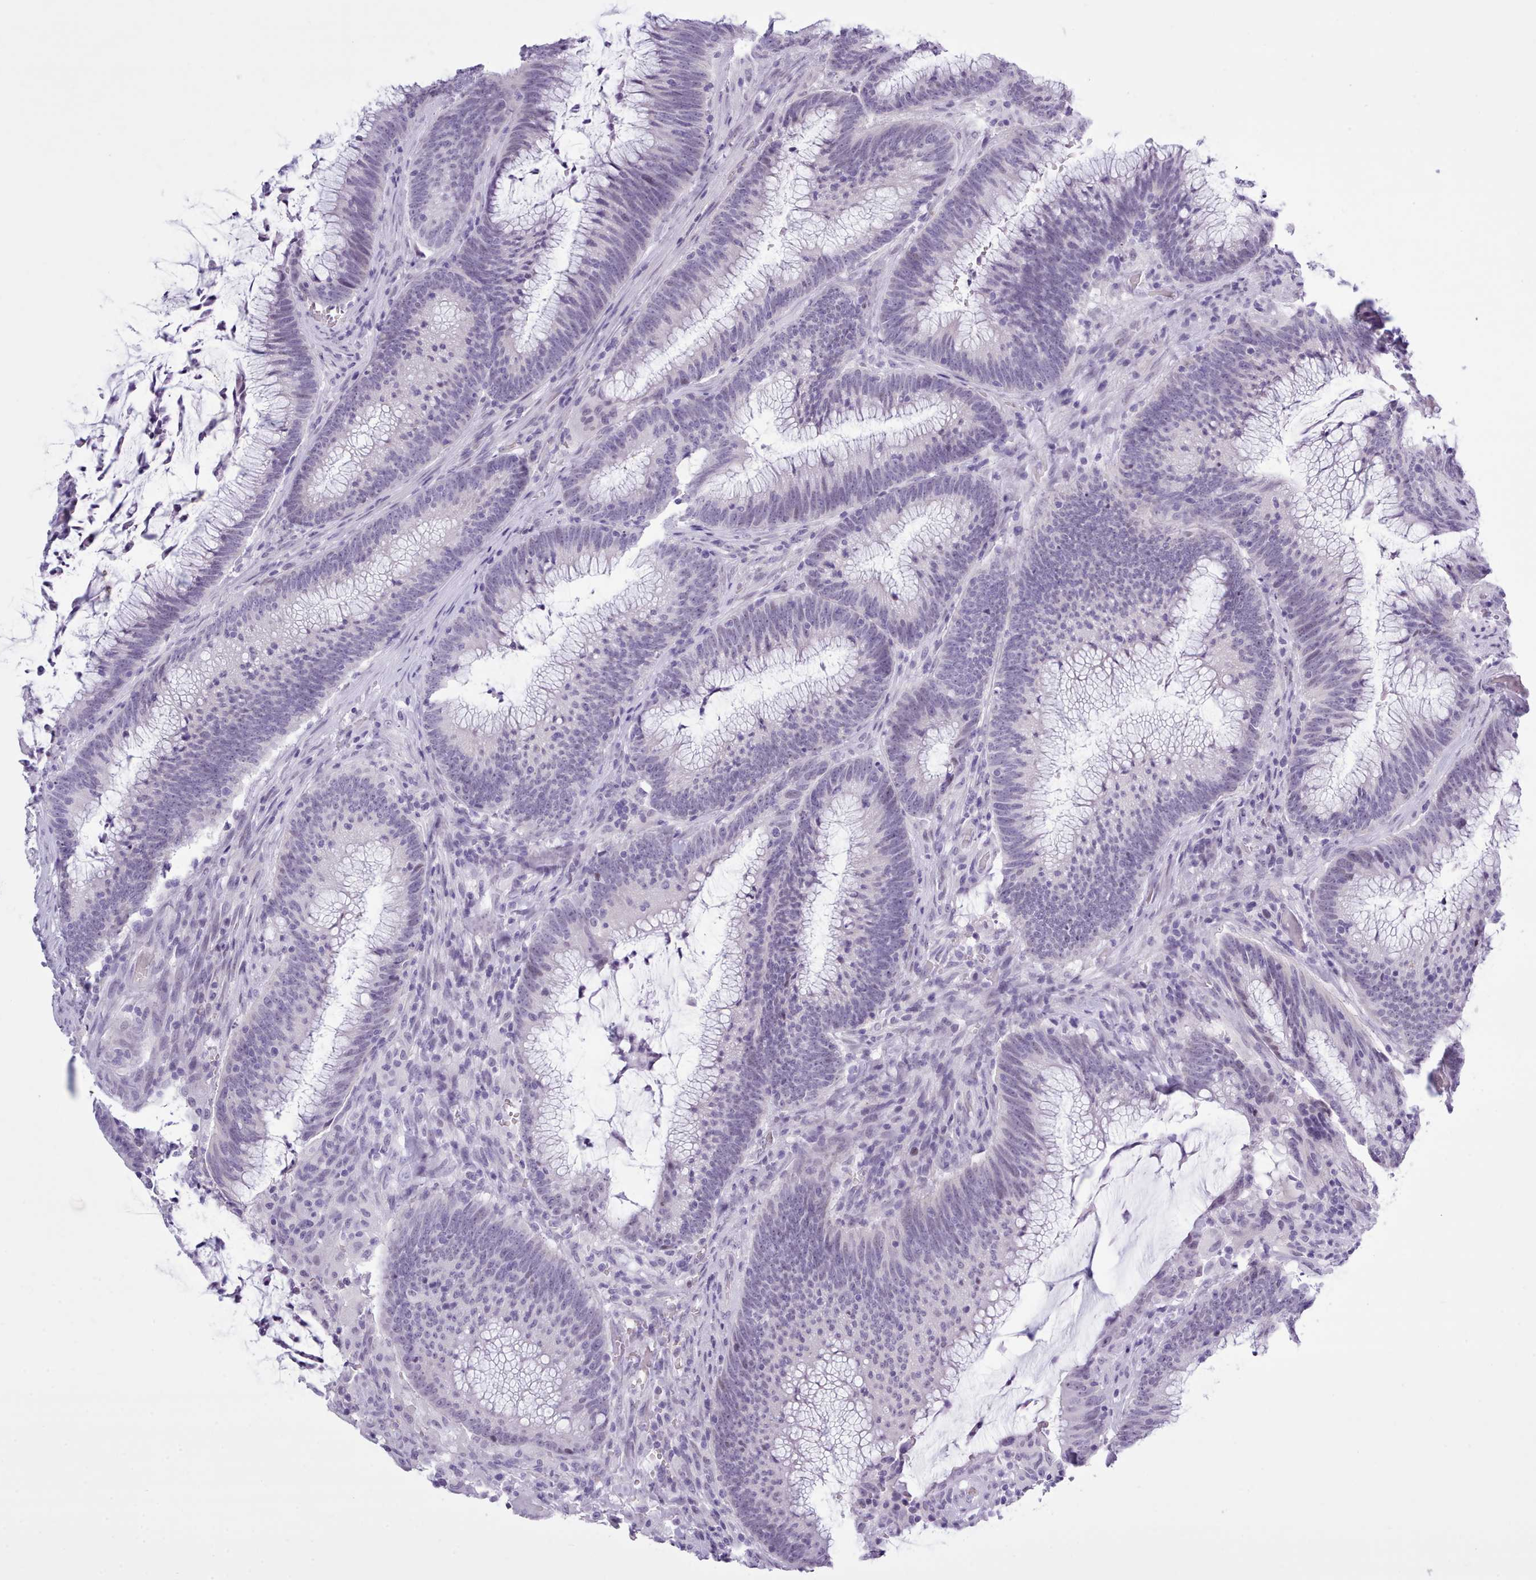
{"staining": {"intensity": "negative", "quantity": "none", "location": "none"}, "tissue": "colorectal cancer", "cell_type": "Tumor cells", "image_type": "cancer", "snomed": [{"axis": "morphology", "description": "Adenocarcinoma, NOS"}, {"axis": "topography", "description": "Rectum"}], "caption": "Tumor cells are negative for protein expression in human adenocarcinoma (colorectal). (DAB immunohistochemistry (IHC) visualized using brightfield microscopy, high magnification).", "gene": "FBXO48", "patient": {"sex": "female", "age": 77}}